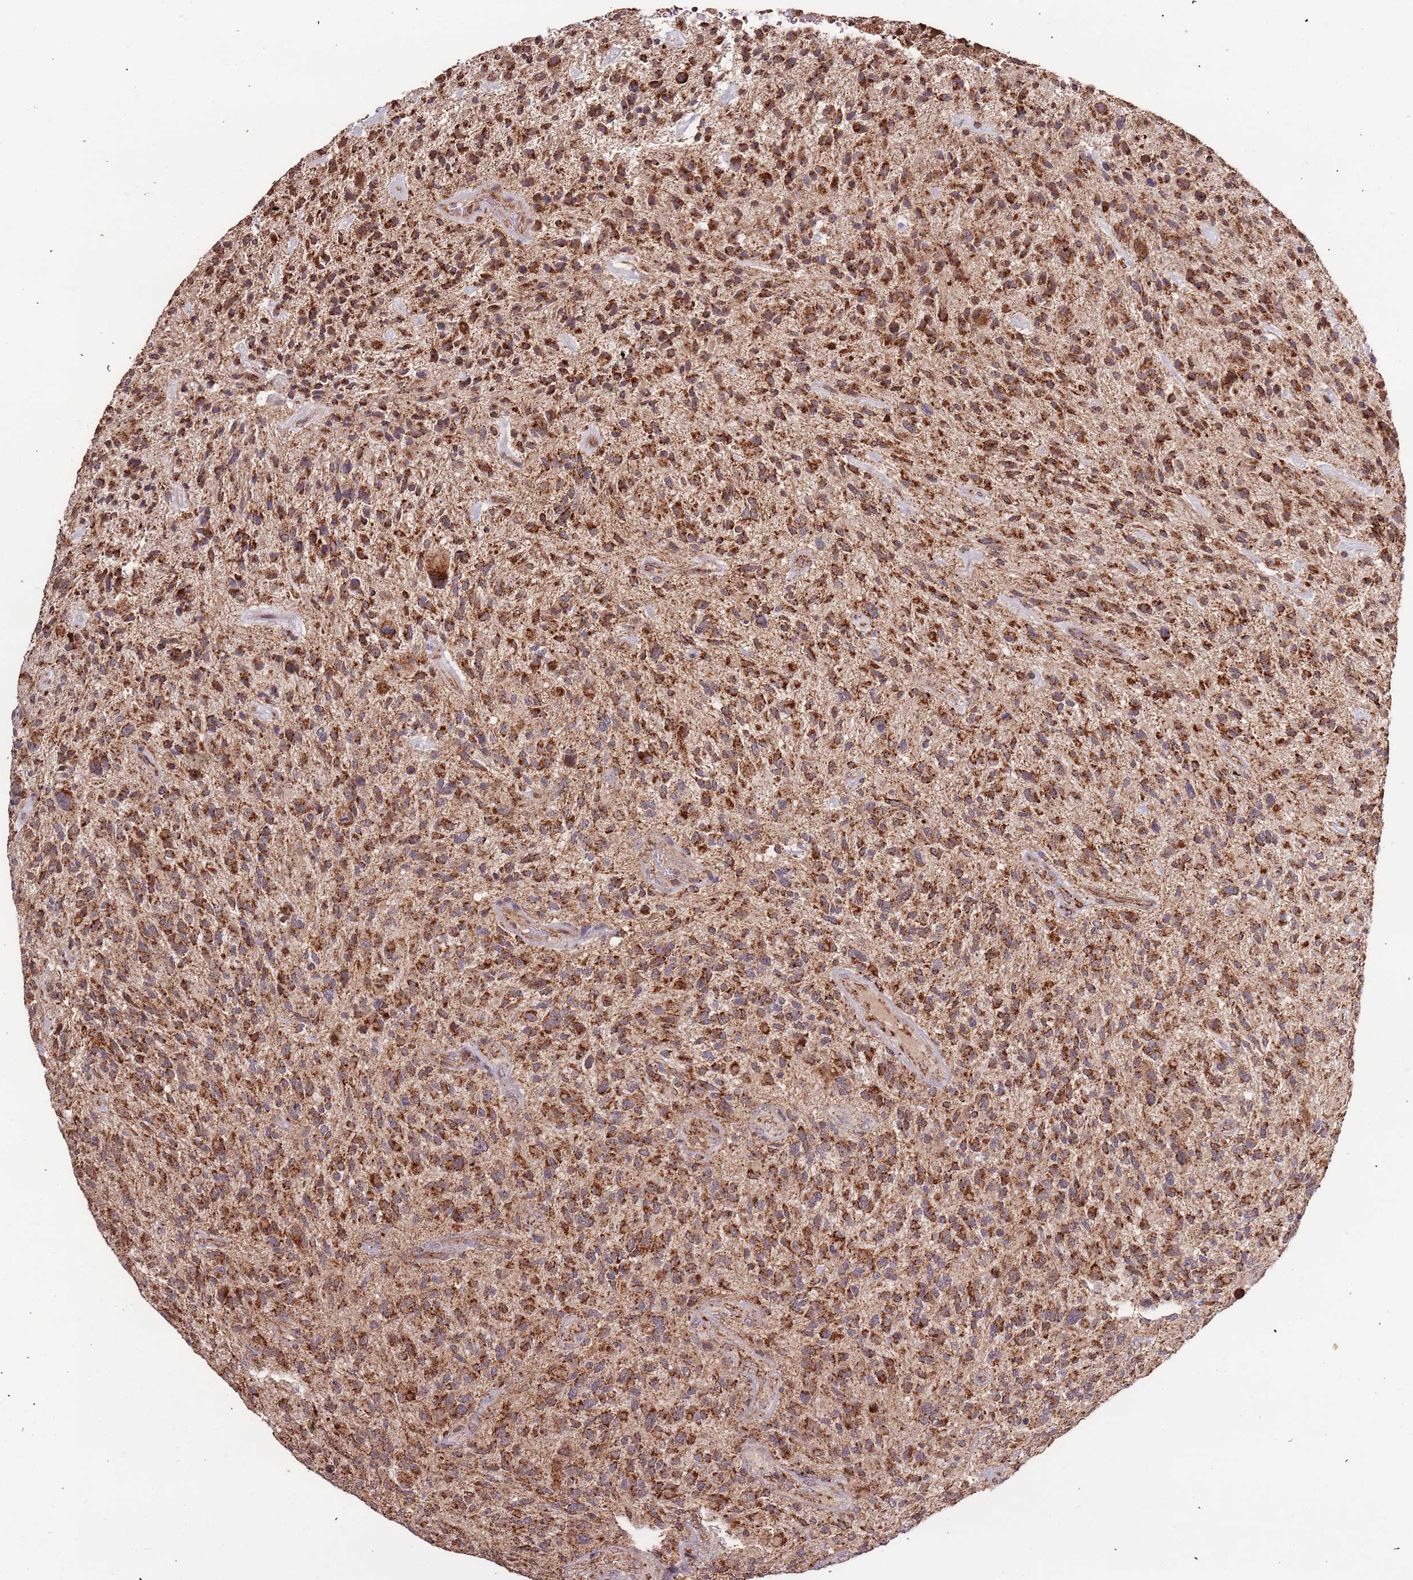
{"staining": {"intensity": "strong", "quantity": ">75%", "location": "cytoplasmic/membranous"}, "tissue": "glioma", "cell_type": "Tumor cells", "image_type": "cancer", "snomed": [{"axis": "morphology", "description": "Glioma, malignant, High grade"}, {"axis": "topography", "description": "Brain"}], "caption": "A brown stain labels strong cytoplasmic/membranous expression of a protein in glioma tumor cells.", "gene": "IL17RD", "patient": {"sex": "male", "age": 47}}